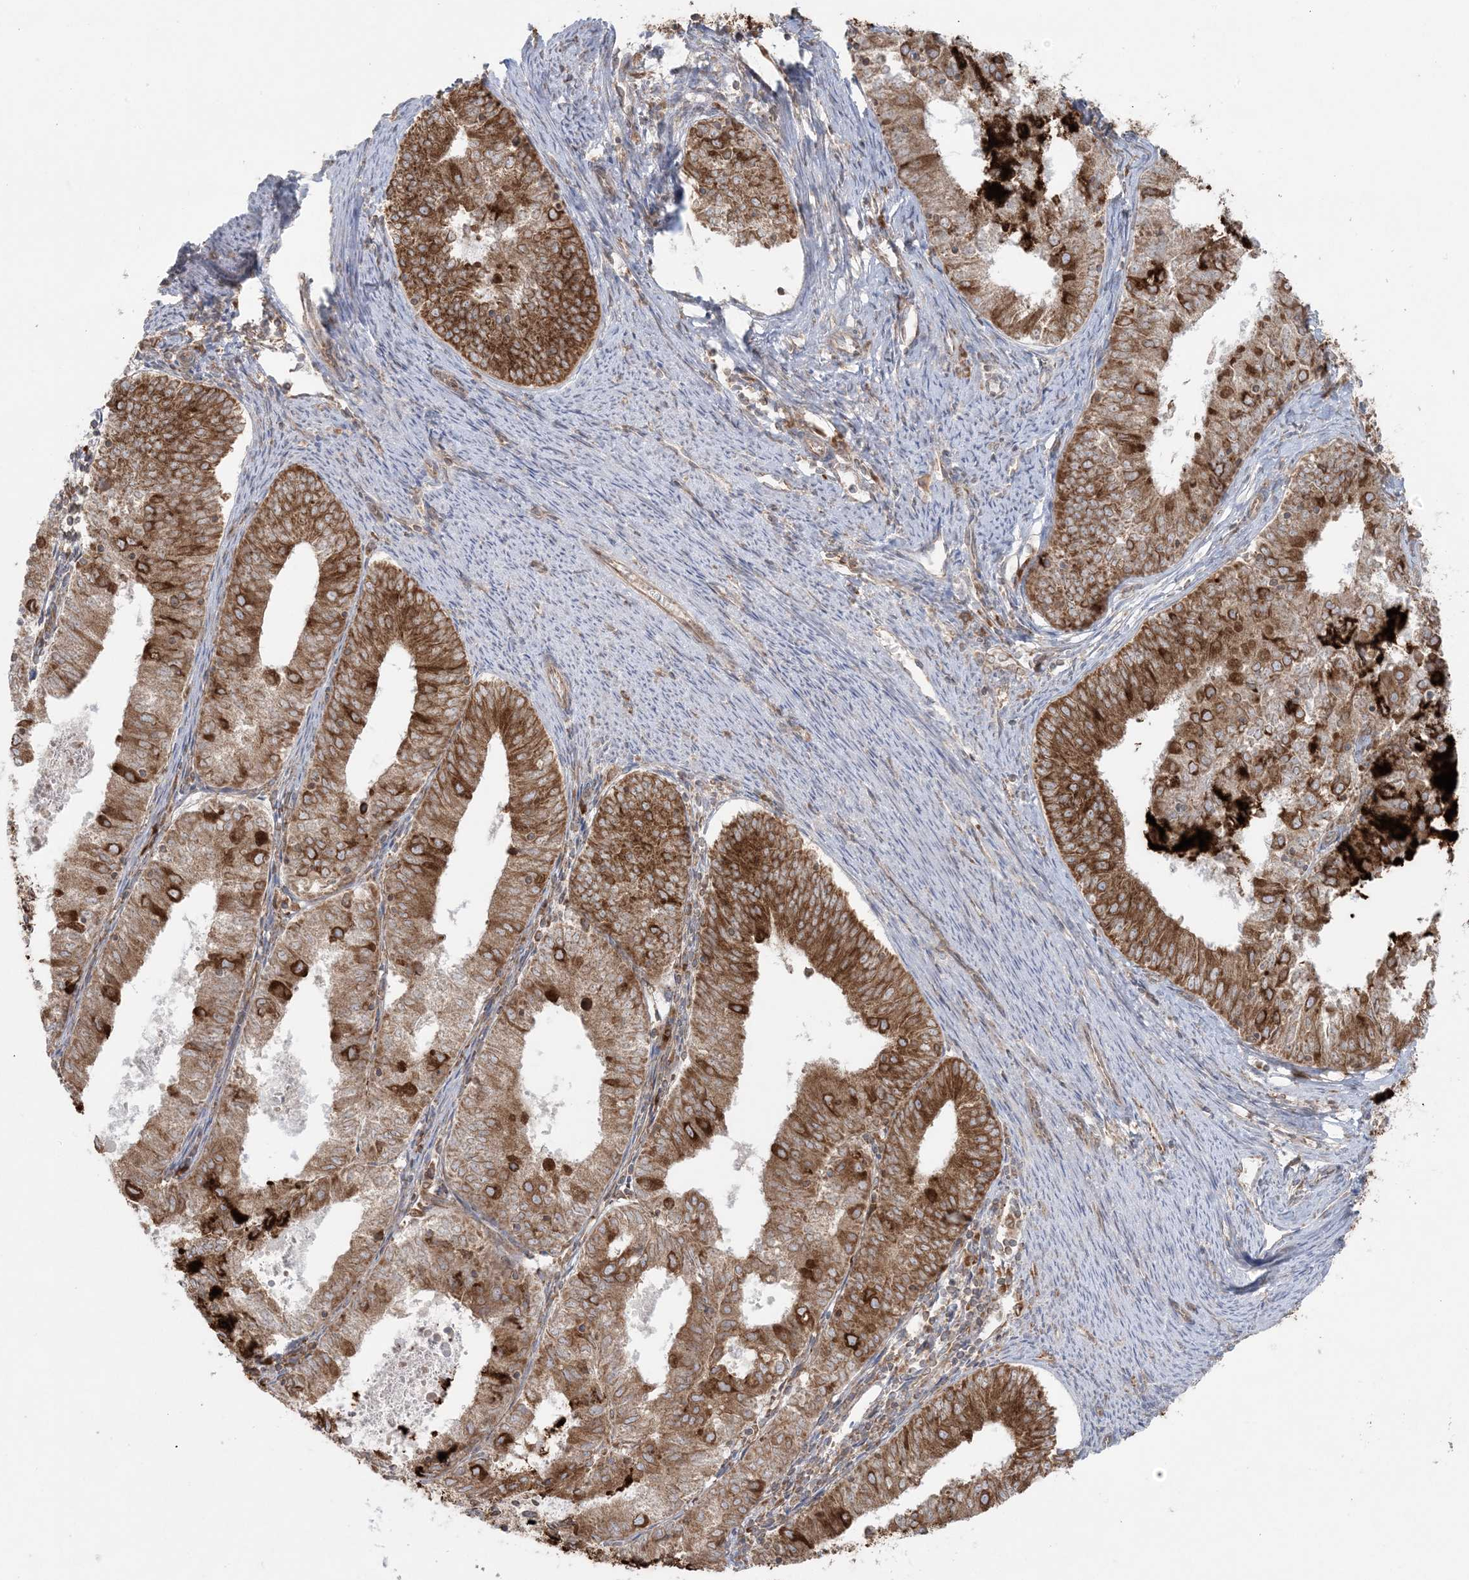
{"staining": {"intensity": "strong", "quantity": ">75%", "location": "cytoplasmic/membranous"}, "tissue": "endometrial cancer", "cell_type": "Tumor cells", "image_type": "cancer", "snomed": [{"axis": "morphology", "description": "Adenocarcinoma, NOS"}, {"axis": "topography", "description": "Endometrium"}], "caption": "Endometrial cancer (adenocarcinoma) stained with DAB (3,3'-diaminobenzidine) immunohistochemistry exhibits high levels of strong cytoplasmic/membranous expression in approximately >75% of tumor cells. Nuclei are stained in blue.", "gene": "UBXN4", "patient": {"sex": "female", "age": 57}}